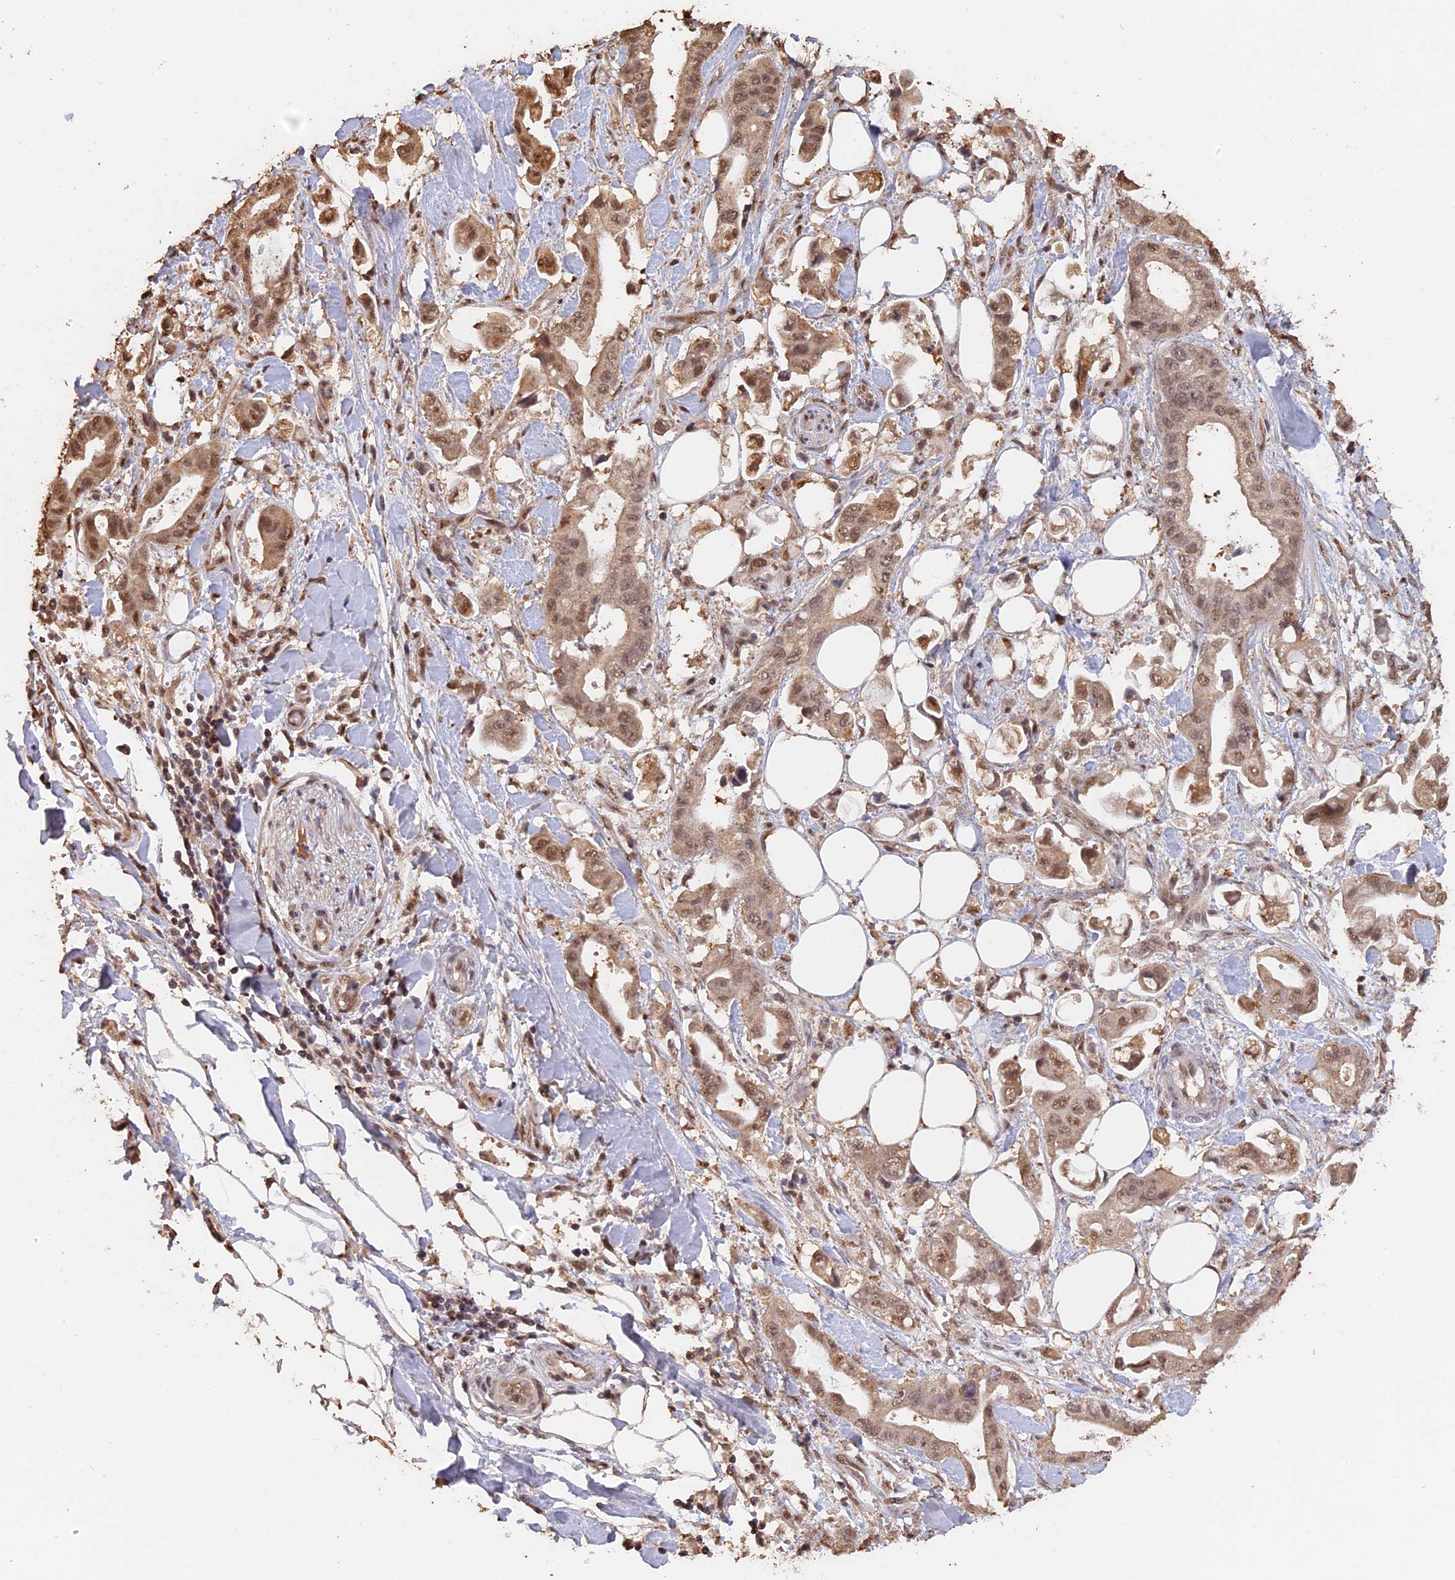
{"staining": {"intensity": "moderate", "quantity": ">75%", "location": "cytoplasmic/membranous,nuclear"}, "tissue": "stomach cancer", "cell_type": "Tumor cells", "image_type": "cancer", "snomed": [{"axis": "morphology", "description": "Adenocarcinoma, NOS"}, {"axis": "topography", "description": "Stomach"}], "caption": "Immunohistochemical staining of human stomach cancer (adenocarcinoma) reveals medium levels of moderate cytoplasmic/membranous and nuclear positivity in approximately >75% of tumor cells. The protein of interest is stained brown, and the nuclei are stained in blue (DAB (3,3'-diaminobenzidine) IHC with brightfield microscopy, high magnification).", "gene": "PSMC6", "patient": {"sex": "male", "age": 62}}